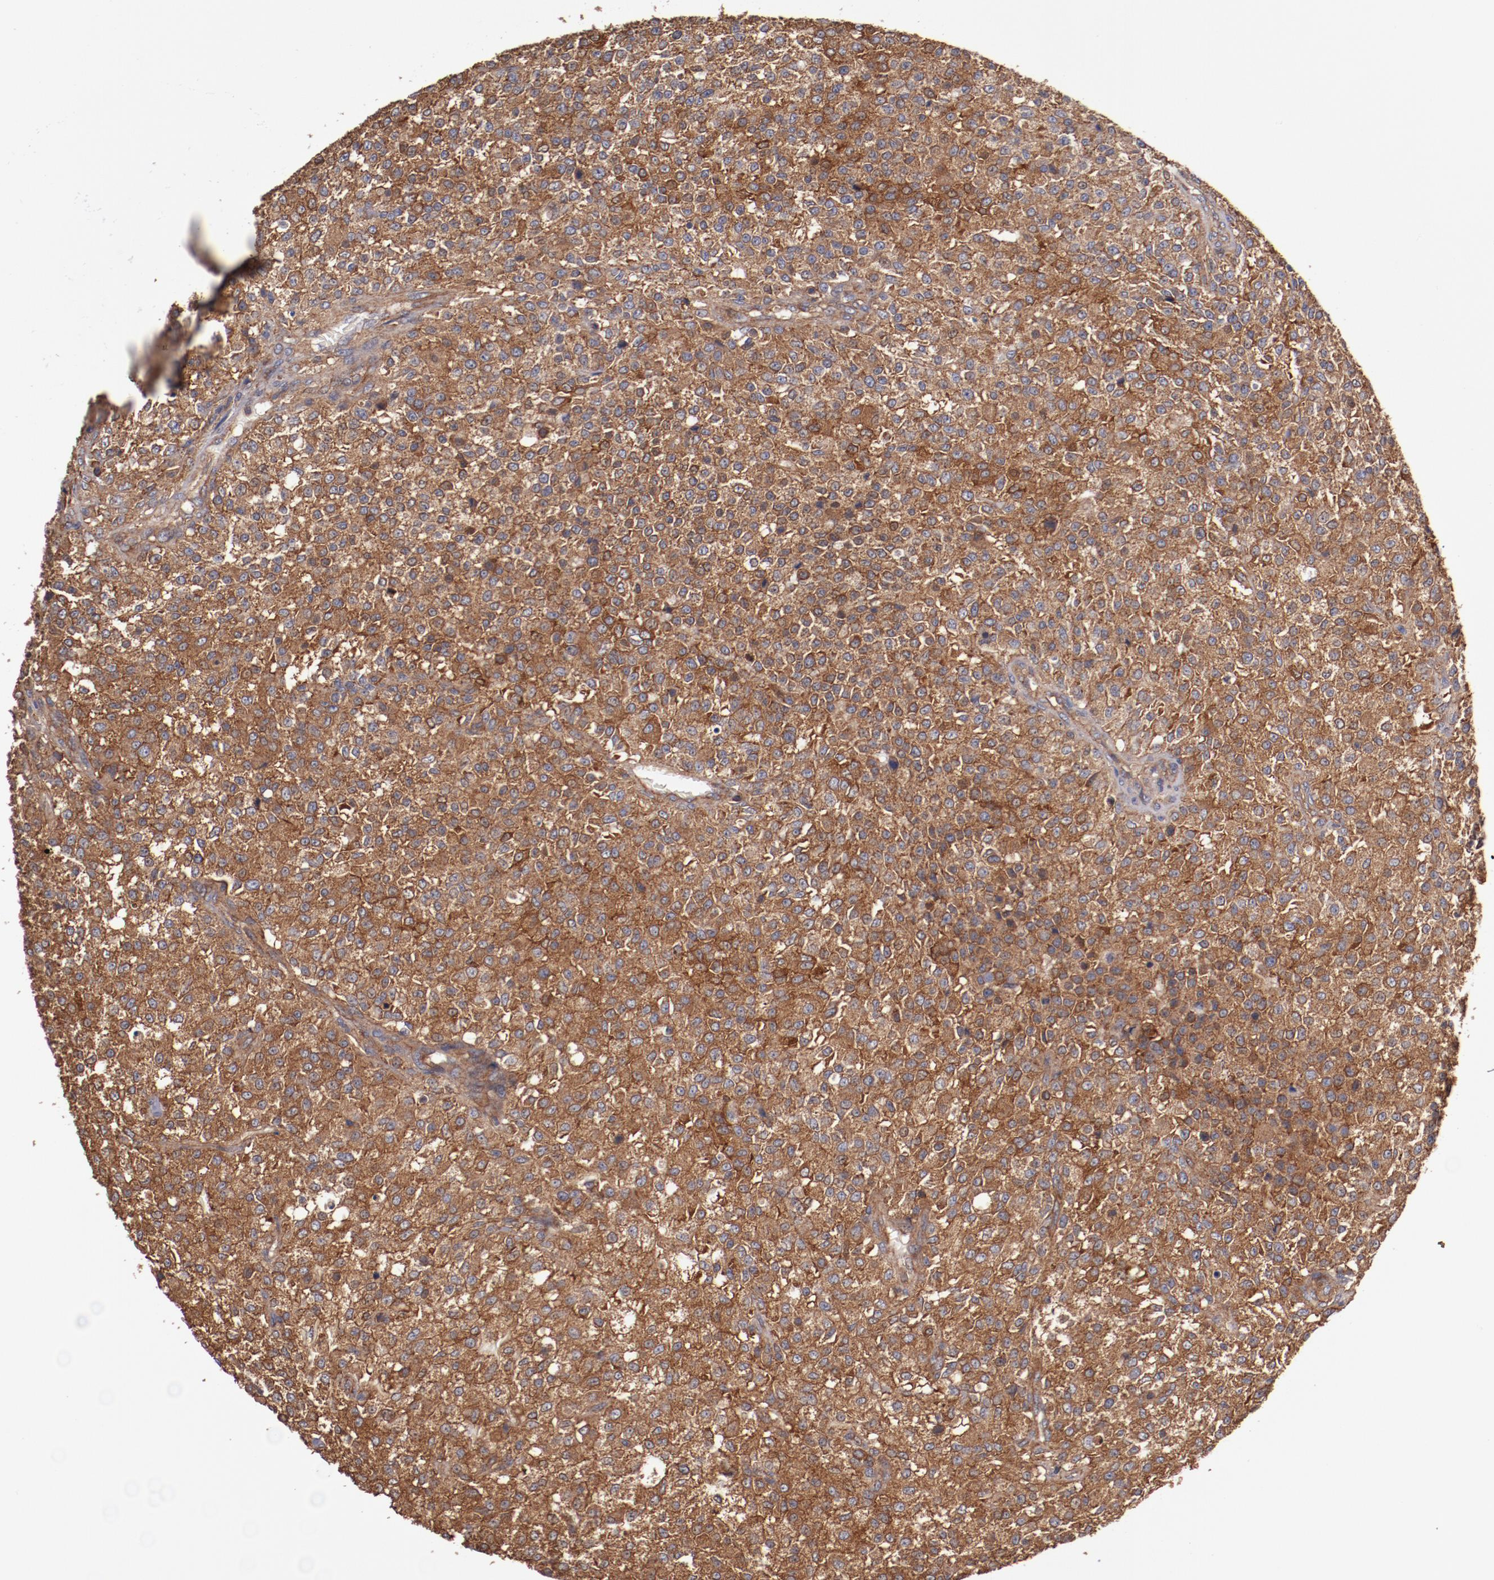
{"staining": {"intensity": "strong", "quantity": ">75%", "location": "cytoplasmic/membranous"}, "tissue": "testis cancer", "cell_type": "Tumor cells", "image_type": "cancer", "snomed": [{"axis": "morphology", "description": "Seminoma, NOS"}, {"axis": "topography", "description": "Testis"}], "caption": "Human testis cancer stained with a brown dye reveals strong cytoplasmic/membranous positive expression in about >75% of tumor cells.", "gene": "TMOD3", "patient": {"sex": "male", "age": 59}}